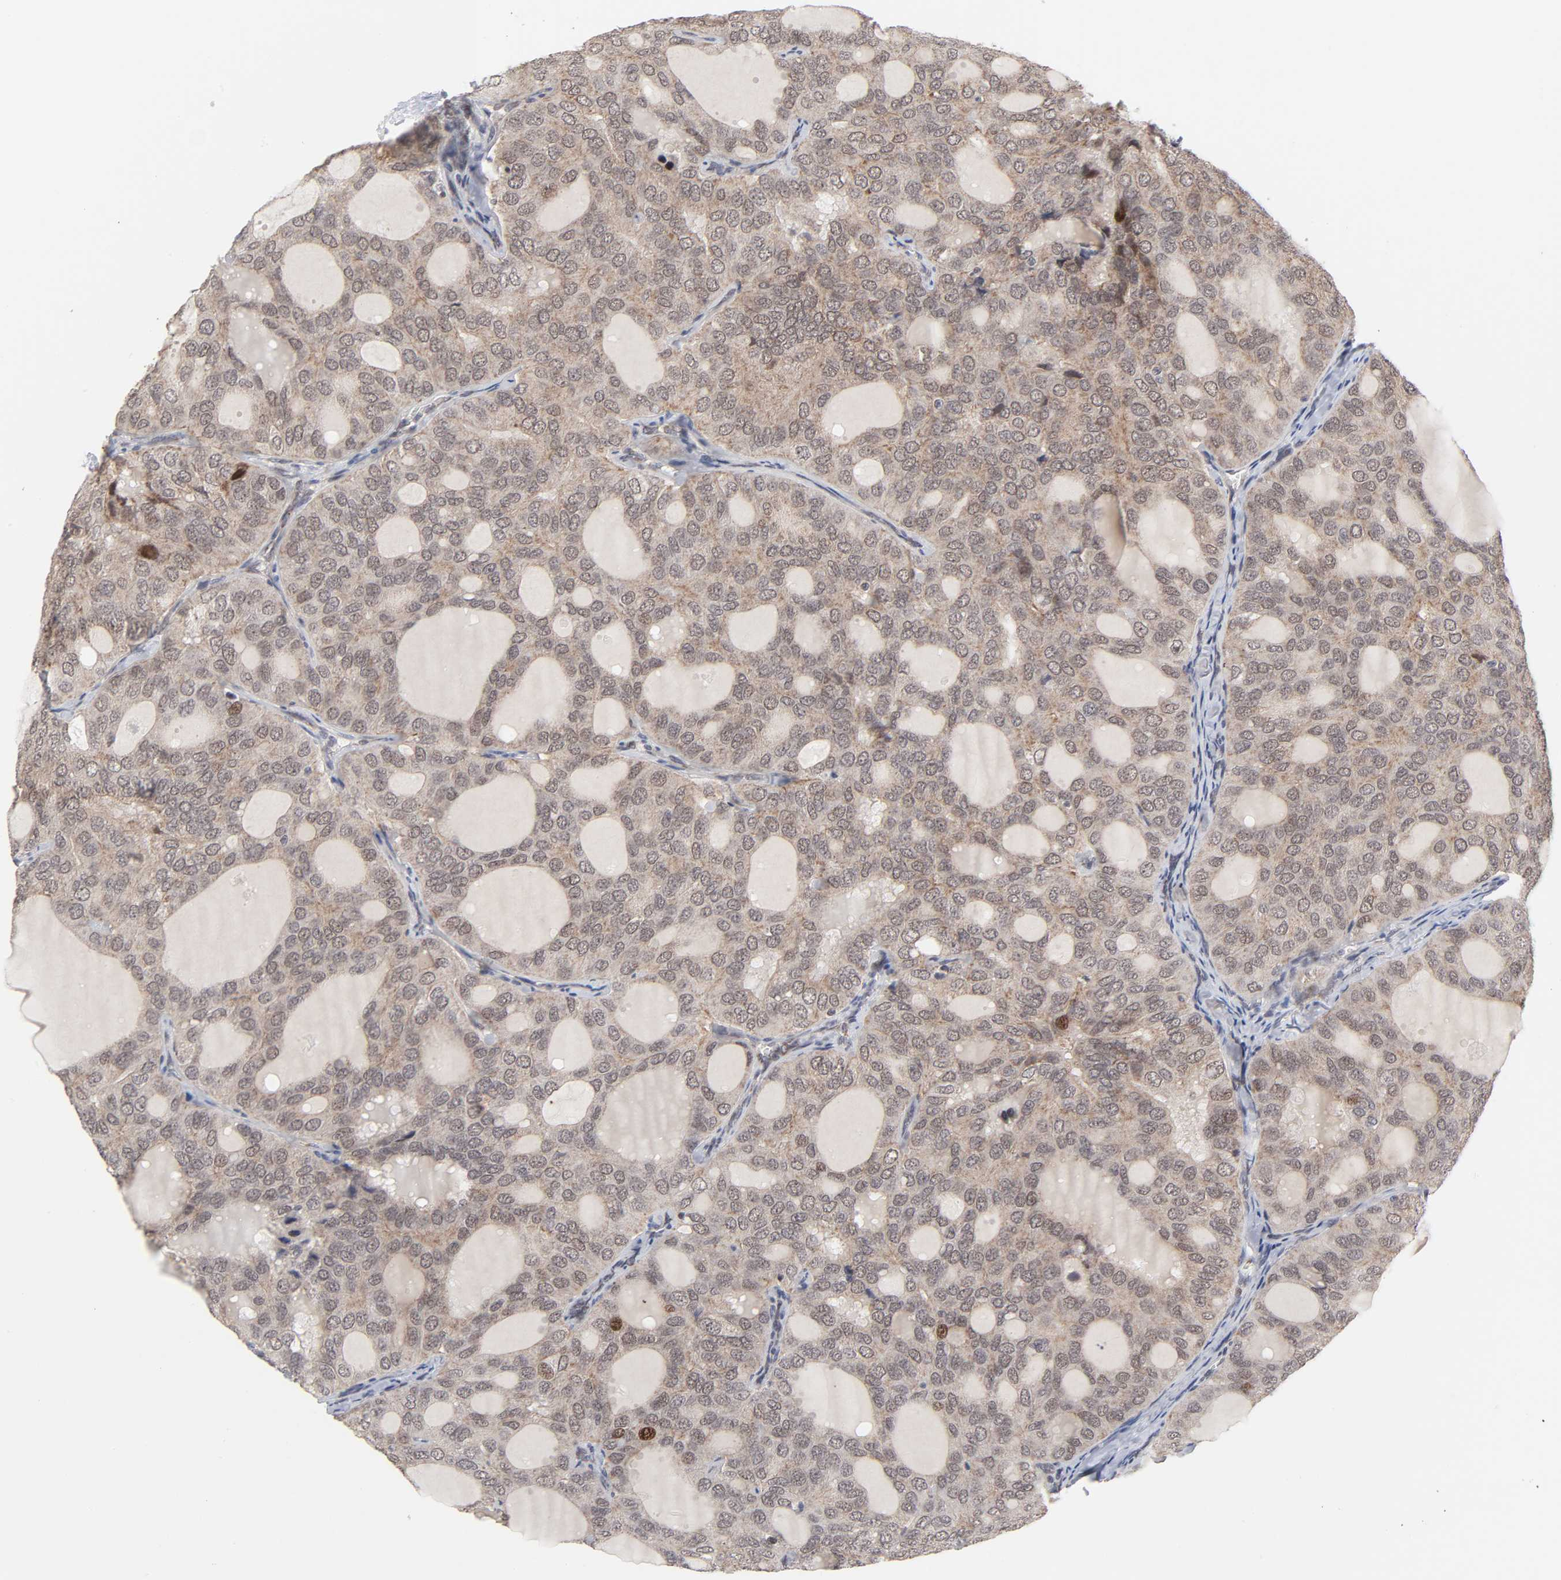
{"staining": {"intensity": "moderate", "quantity": ">75%", "location": "cytoplasmic/membranous,nuclear"}, "tissue": "thyroid cancer", "cell_type": "Tumor cells", "image_type": "cancer", "snomed": [{"axis": "morphology", "description": "Follicular adenoma carcinoma, NOS"}, {"axis": "topography", "description": "Thyroid gland"}], "caption": "Immunohistochemical staining of human follicular adenoma carcinoma (thyroid) shows moderate cytoplasmic/membranous and nuclear protein staining in about >75% of tumor cells.", "gene": "AUH", "patient": {"sex": "male", "age": 75}}